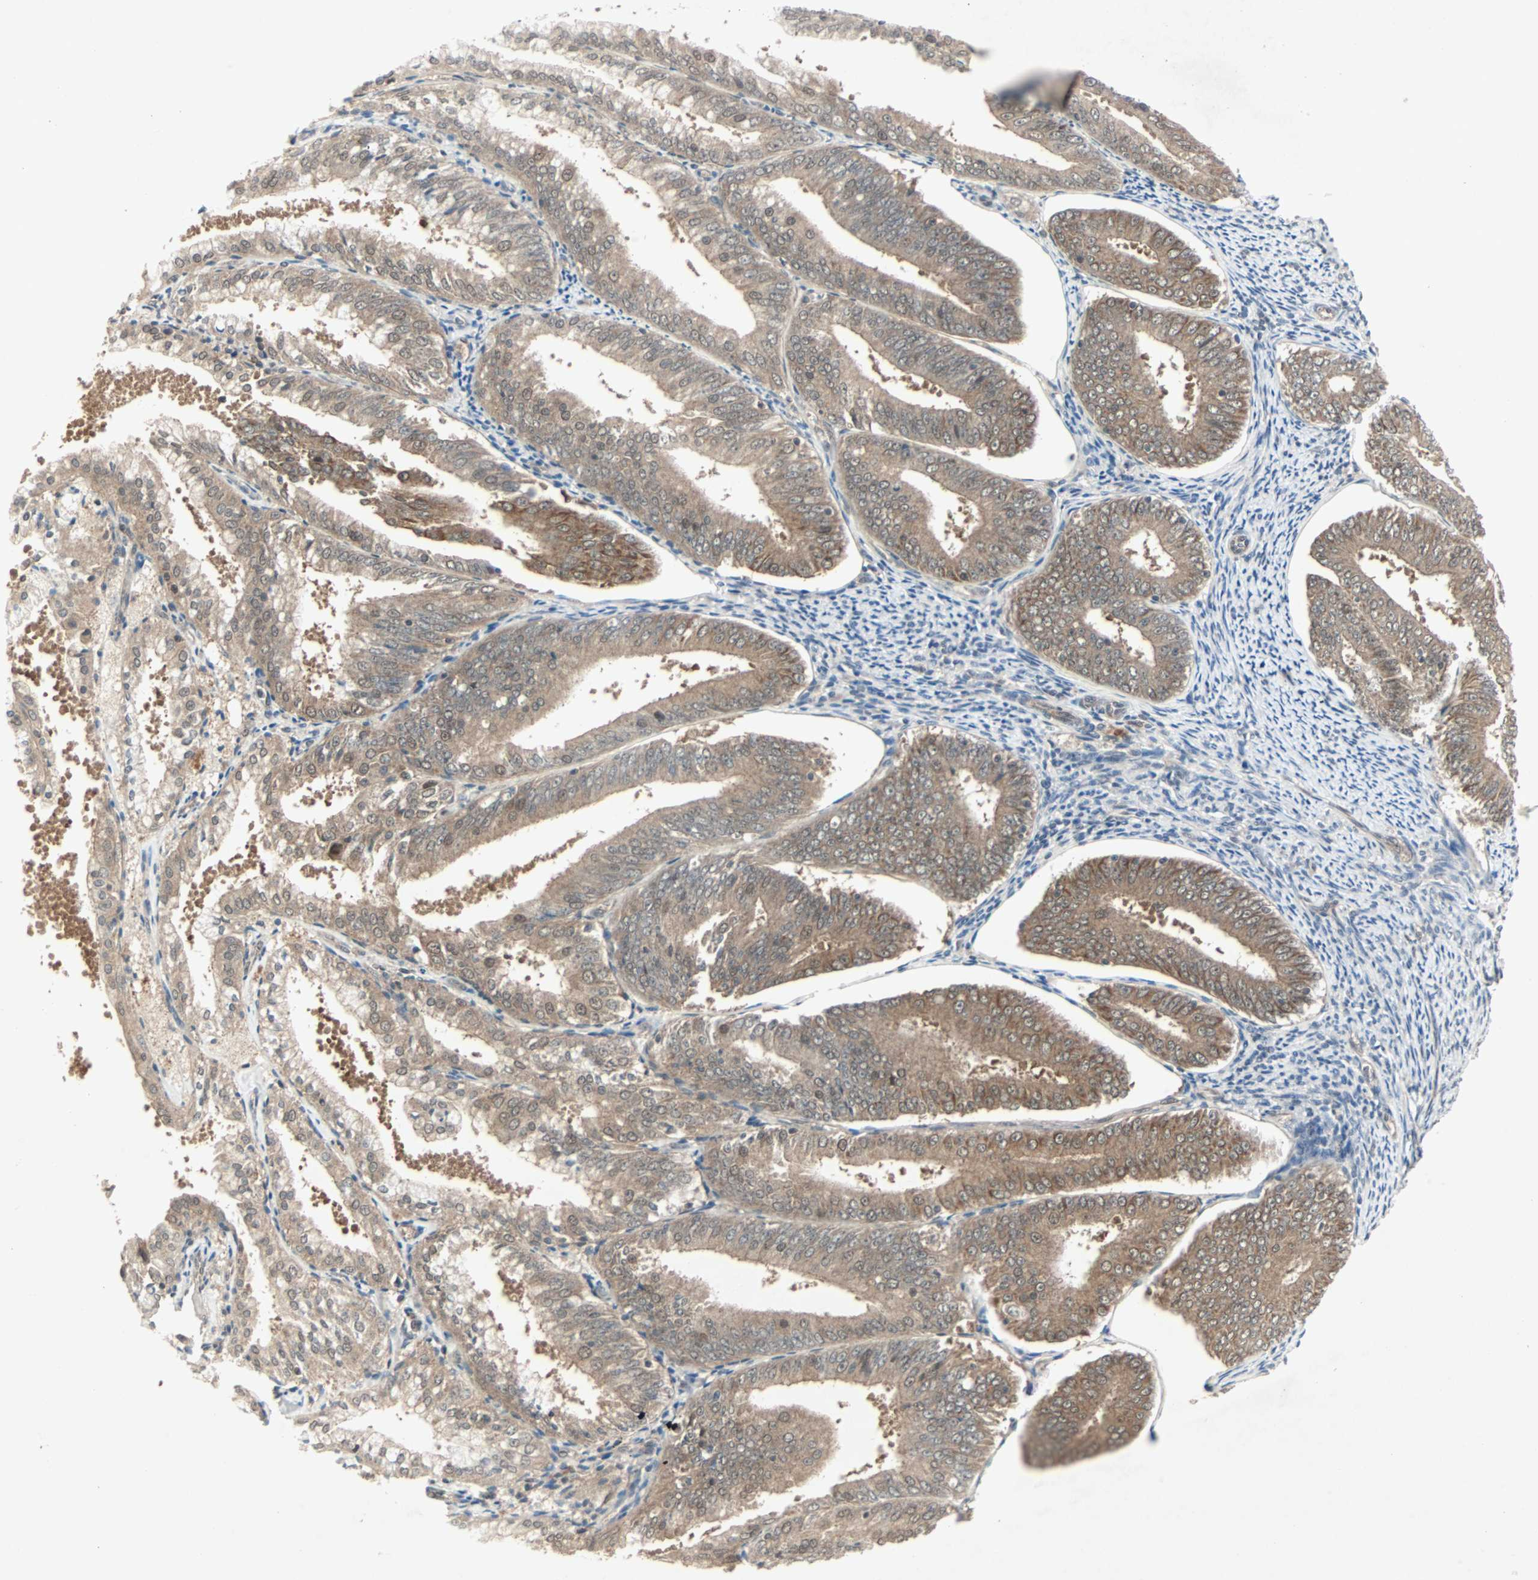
{"staining": {"intensity": "moderate", "quantity": ">75%", "location": "cytoplasmic/membranous,nuclear"}, "tissue": "endometrial cancer", "cell_type": "Tumor cells", "image_type": "cancer", "snomed": [{"axis": "morphology", "description": "Adenocarcinoma, NOS"}, {"axis": "topography", "description": "Endometrium"}], "caption": "High-magnification brightfield microscopy of endometrial adenocarcinoma stained with DAB (3,3'-diaminobenzidine) (brown) and counterstained with hematoxylin (blue). tumor cells exhibit moderate cytoplasmic/membranous and nuclear staining is present in about>75% of cells.", "gene": "PTPA", "patient": {"sex": "female", "age": 63}}